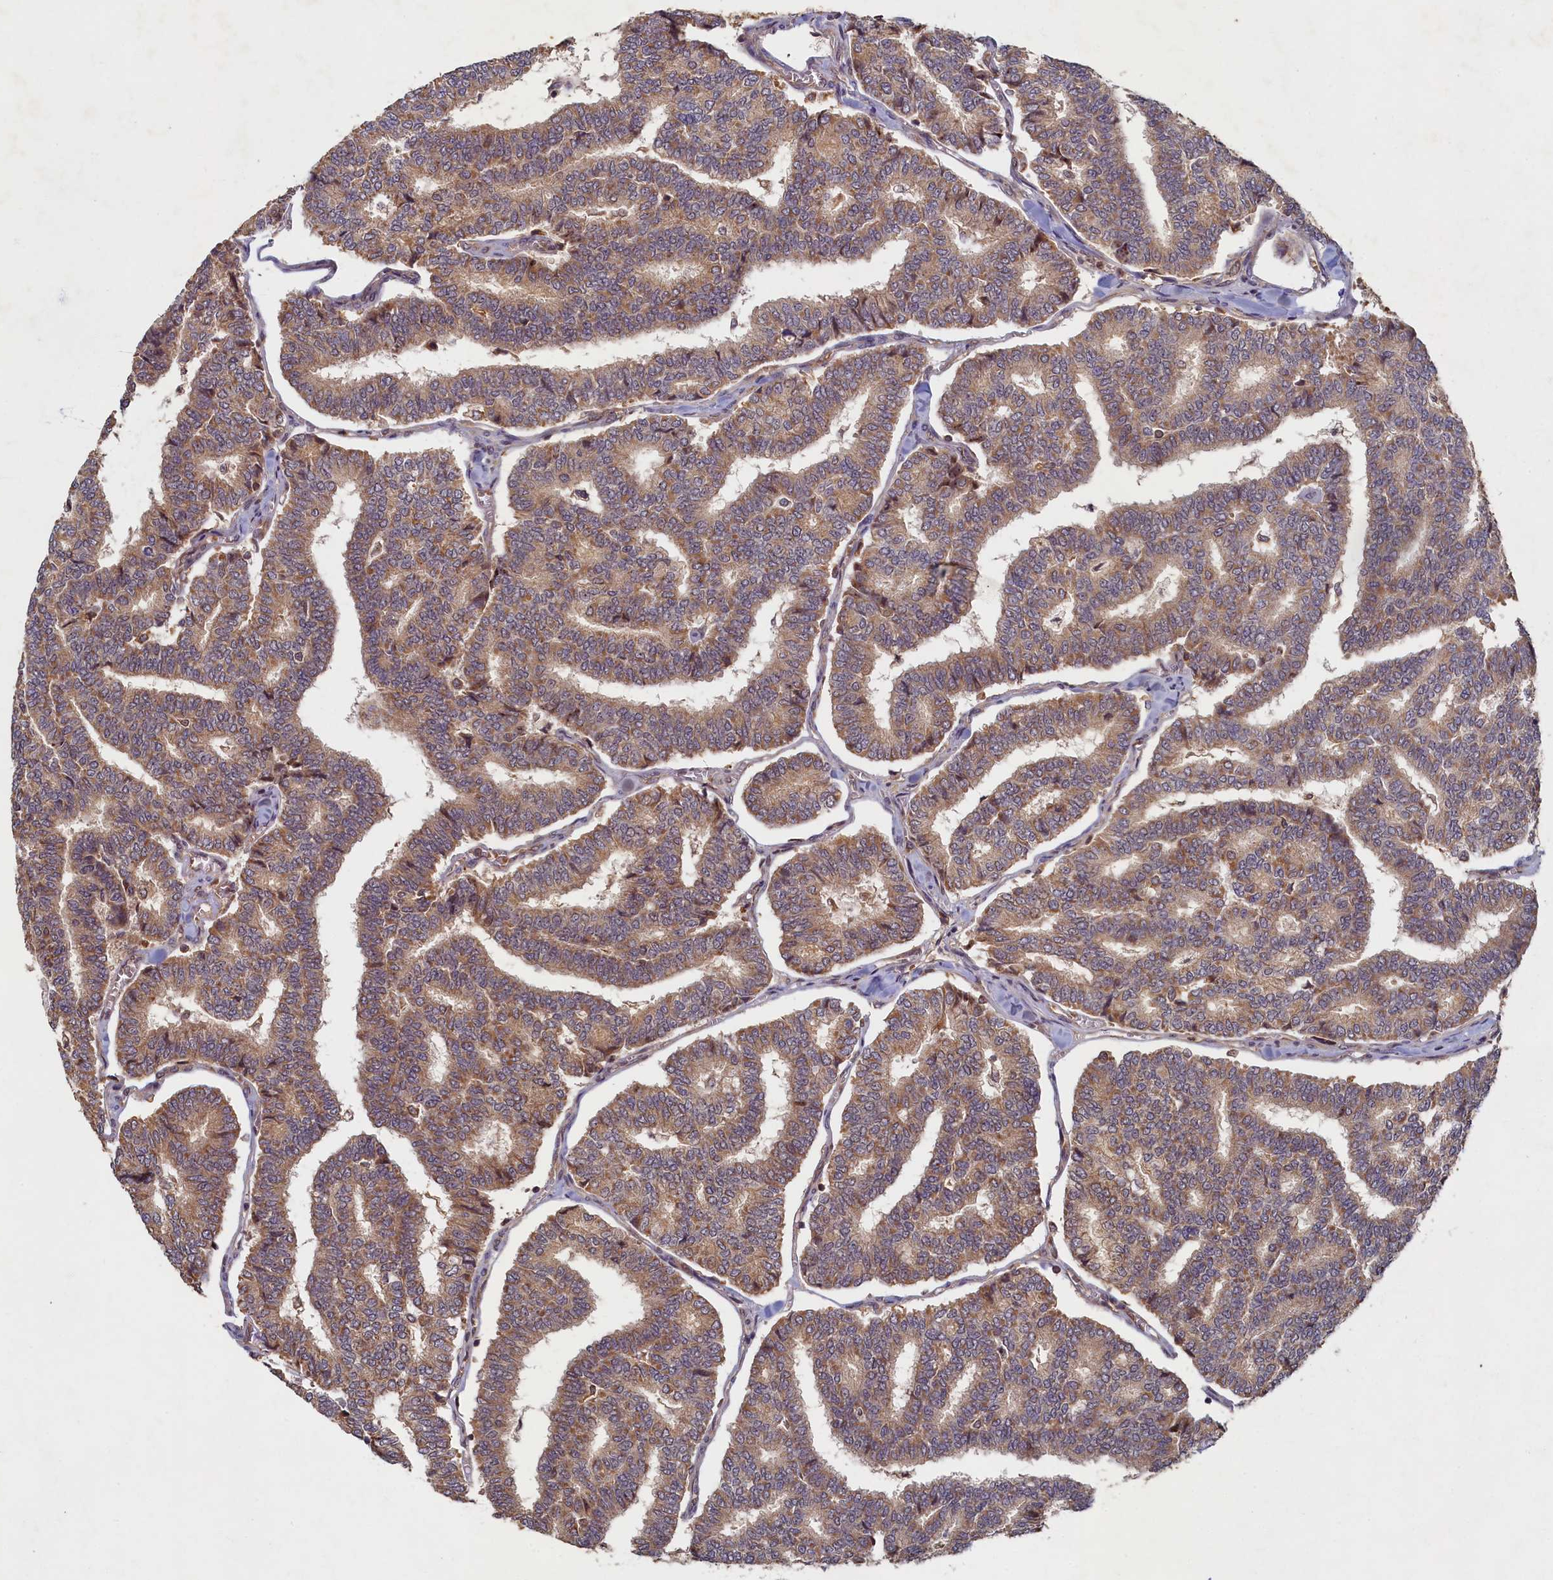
{"staining": {"intensity": "moderate", "quantity": ">75%", "location": "cytoplasmic/membranous"}, "tissue": "thyroid cancer", "cell_type": "Tumor cells", "image_type": "cancer", "snomed": [{"axis": "morphology", "description": "Papillary adenocarcinoma, NOS"}, {"axis": "topography", "description": "Thyroid gland"}], "caption": "IHC photomicrograph of neoplastic tissue: thyroid papillary adenocarcinoma stained using IHC reveals medium levels of moderate protein expression localized specifically in the cytoplasmic/membranous of tumor cells, appearing as a cytoplasmic/membranous brown color.", "gene": "CEP20", "patient": {"sex": "female", "age": 35}}